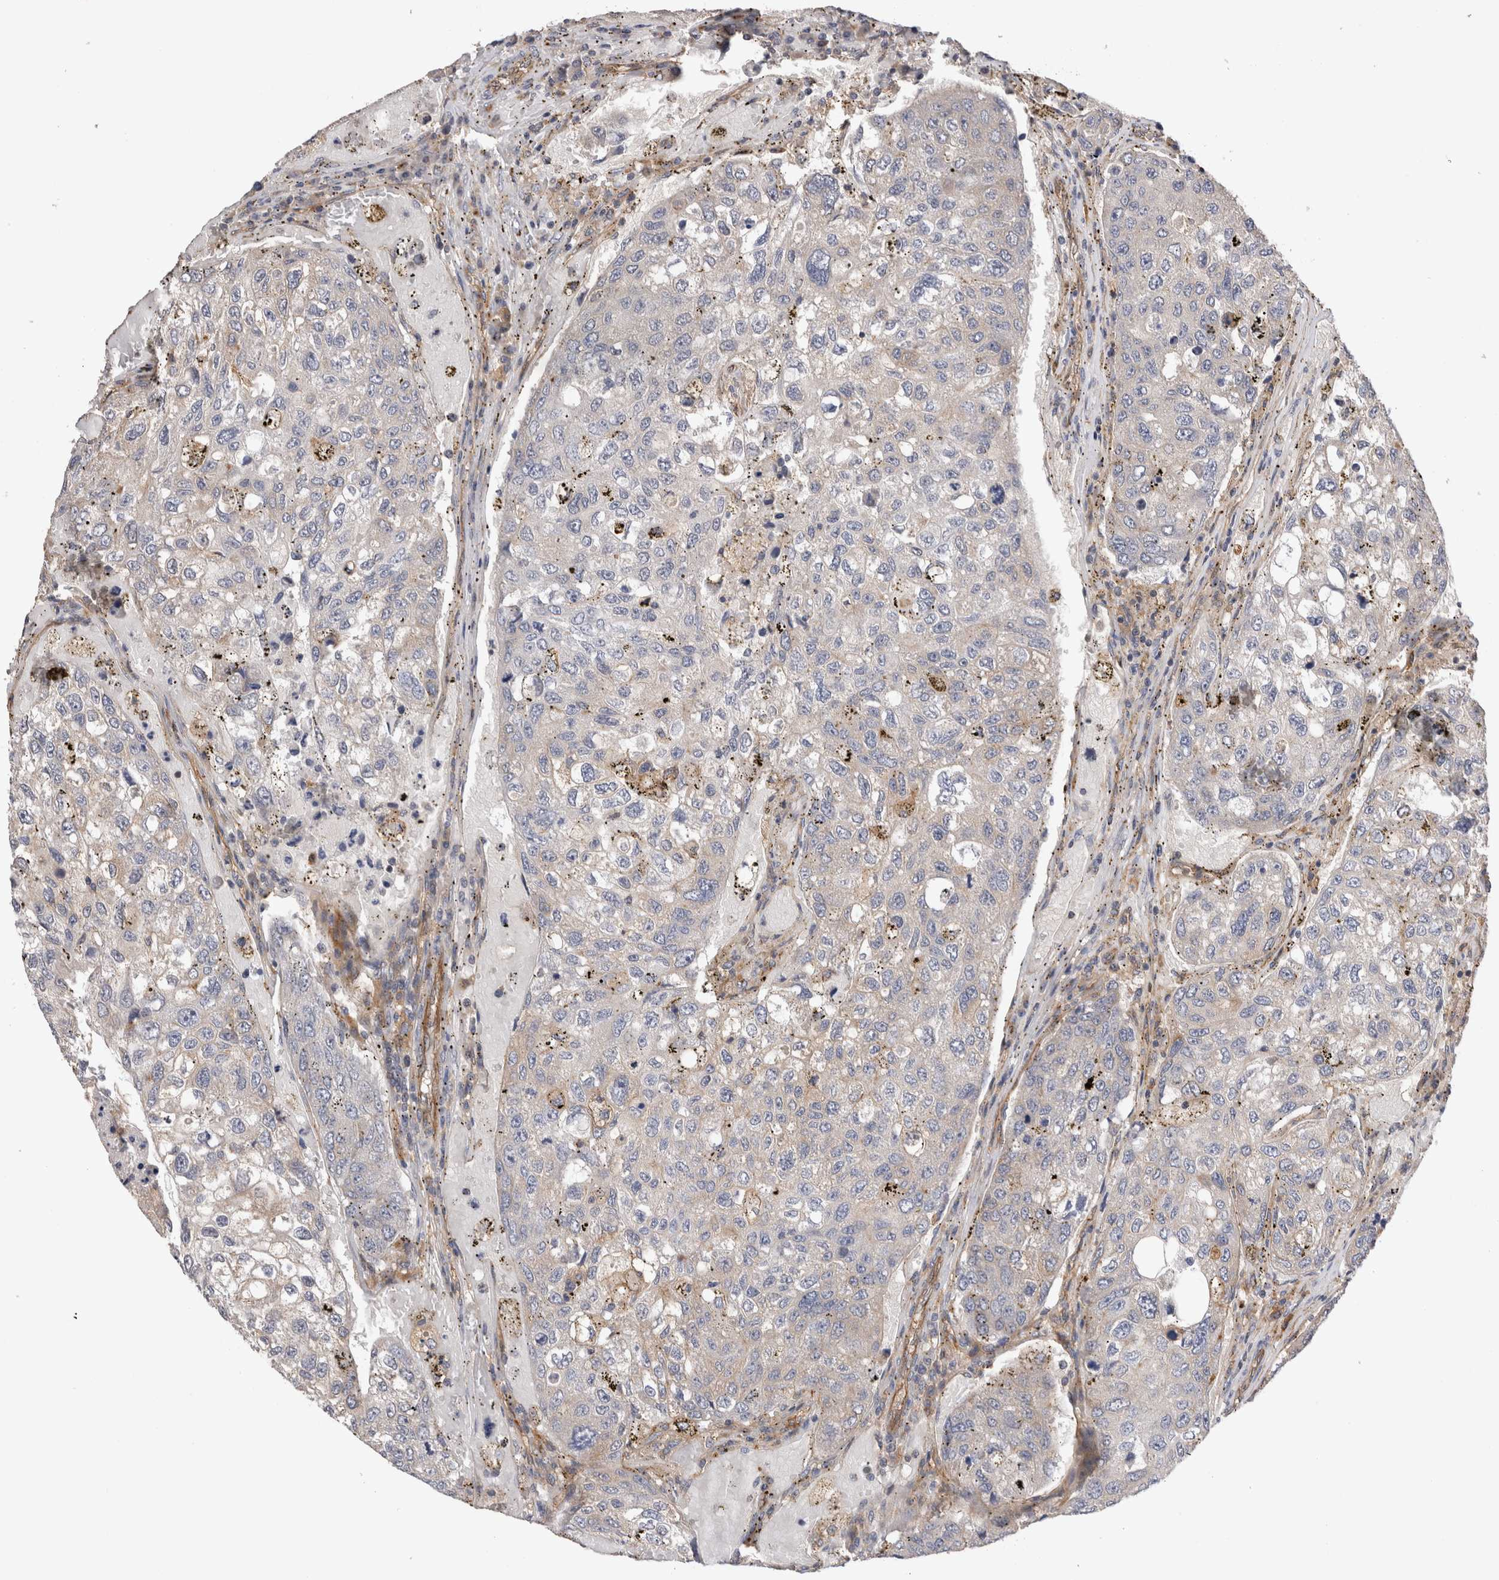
{"staining": {"intensity": "negative", "quantity": "none", "location": "none"}, "tissue": "urothelial cancer", "cell_type": "Tumor cells", "image_type": "cancer", "snomed": [{"axis": "morphology", "description": "Urothelial carcinoma, High grade"}, {"axis": "topography", "description": "Lymph node"}, {"axis": "topography", "description": "Urinary bladder"}], "caption": "A high-resolution micrograph shows immunohistochemistry (IHC) staining of urothelial cancer, which demonstrates no significant positivity in tumor cells. (DAB IHC with hematoxylin counter stain).", "gene": "BNIP2", "patient": {"sex": "male", "age": 51}}